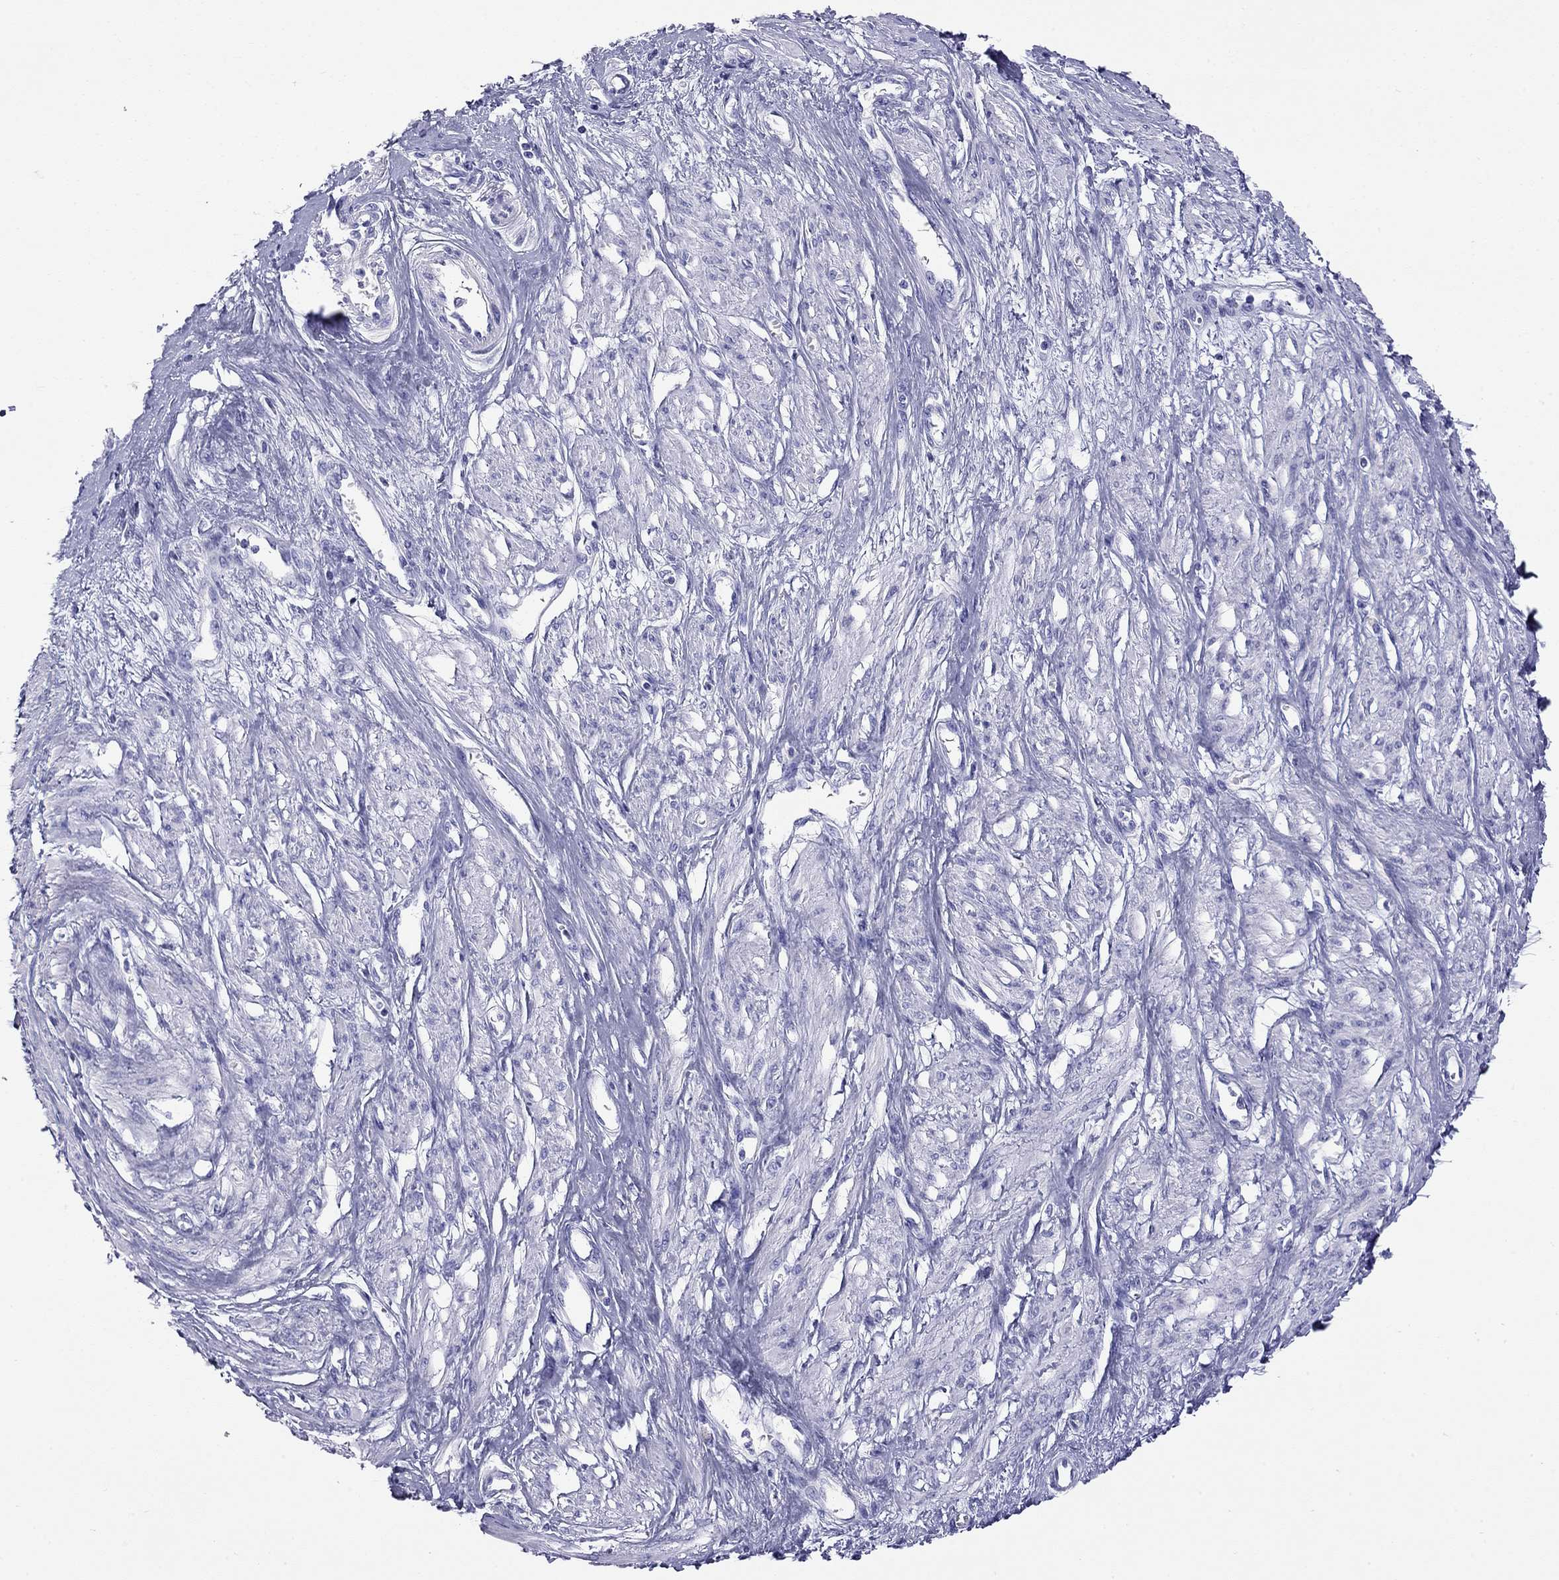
{"staining": {"intensity": "negative", "quantity": "none", "location": "none"}, "tissue": "smooth muscle", "cell_type": "Smooth muscle cells", "image_type": "normal", "snomed": [{"axis": "morphology", "description": "Normal tissue, NOS"}, {"axis": "topography", "description": "Smooth muscle"}, {"axis": "topography", "description": "Uterus"}], "caption": "Immunohistochemistry image of normal smooth muscle: human smooth muscle stained with DAB (3,3'-diaminobenzidine) demonstrates no significant protein positivity in smooth muscle cells.", "gene": "HLA", "patient": {"sex": "female", "age": 39}}